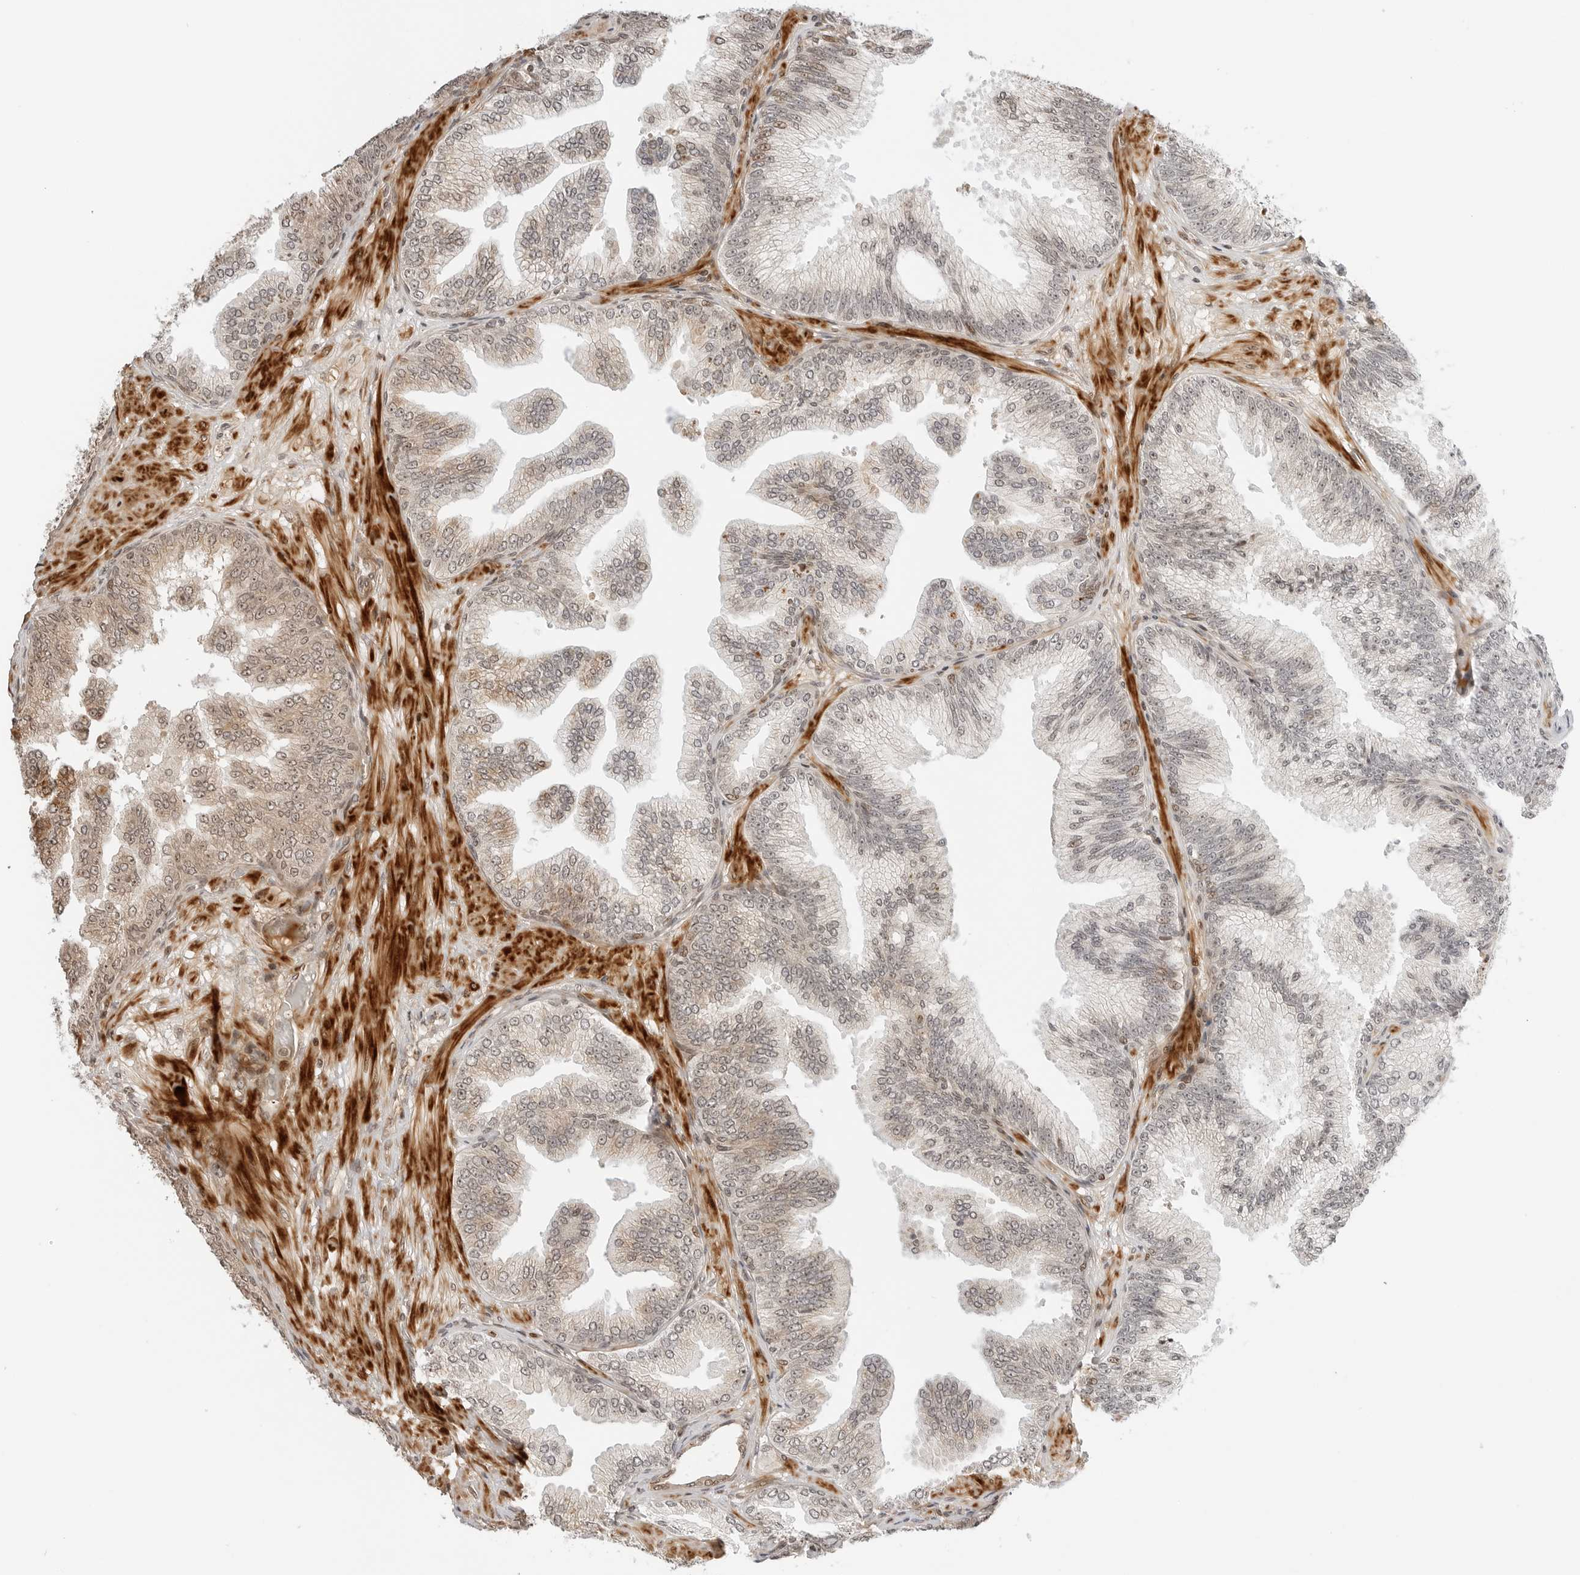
{"staining": {"intensity": "weak", "quantity": "25%-75%", "location": "cytoplasmic/membranous,nuclear"}, "tissue": "prostate cancer", "cell_type": "Tumor cells", "image_type": "cancer", "snomed": [{"axis": "morphology", "description": "Adenocarcinoma, Low grade"}, {"axis": "topography", "description": "Prostate"}], "caption": "This is a micrograph of IHC staining of prostate cancer (low-grade adenocarcinoma), which shows weak positivity in the cytoplasmic/membranous and nuclear of tumor cells.", "gene": "GEM", "patient": {"sex": "male", "age": 63}}